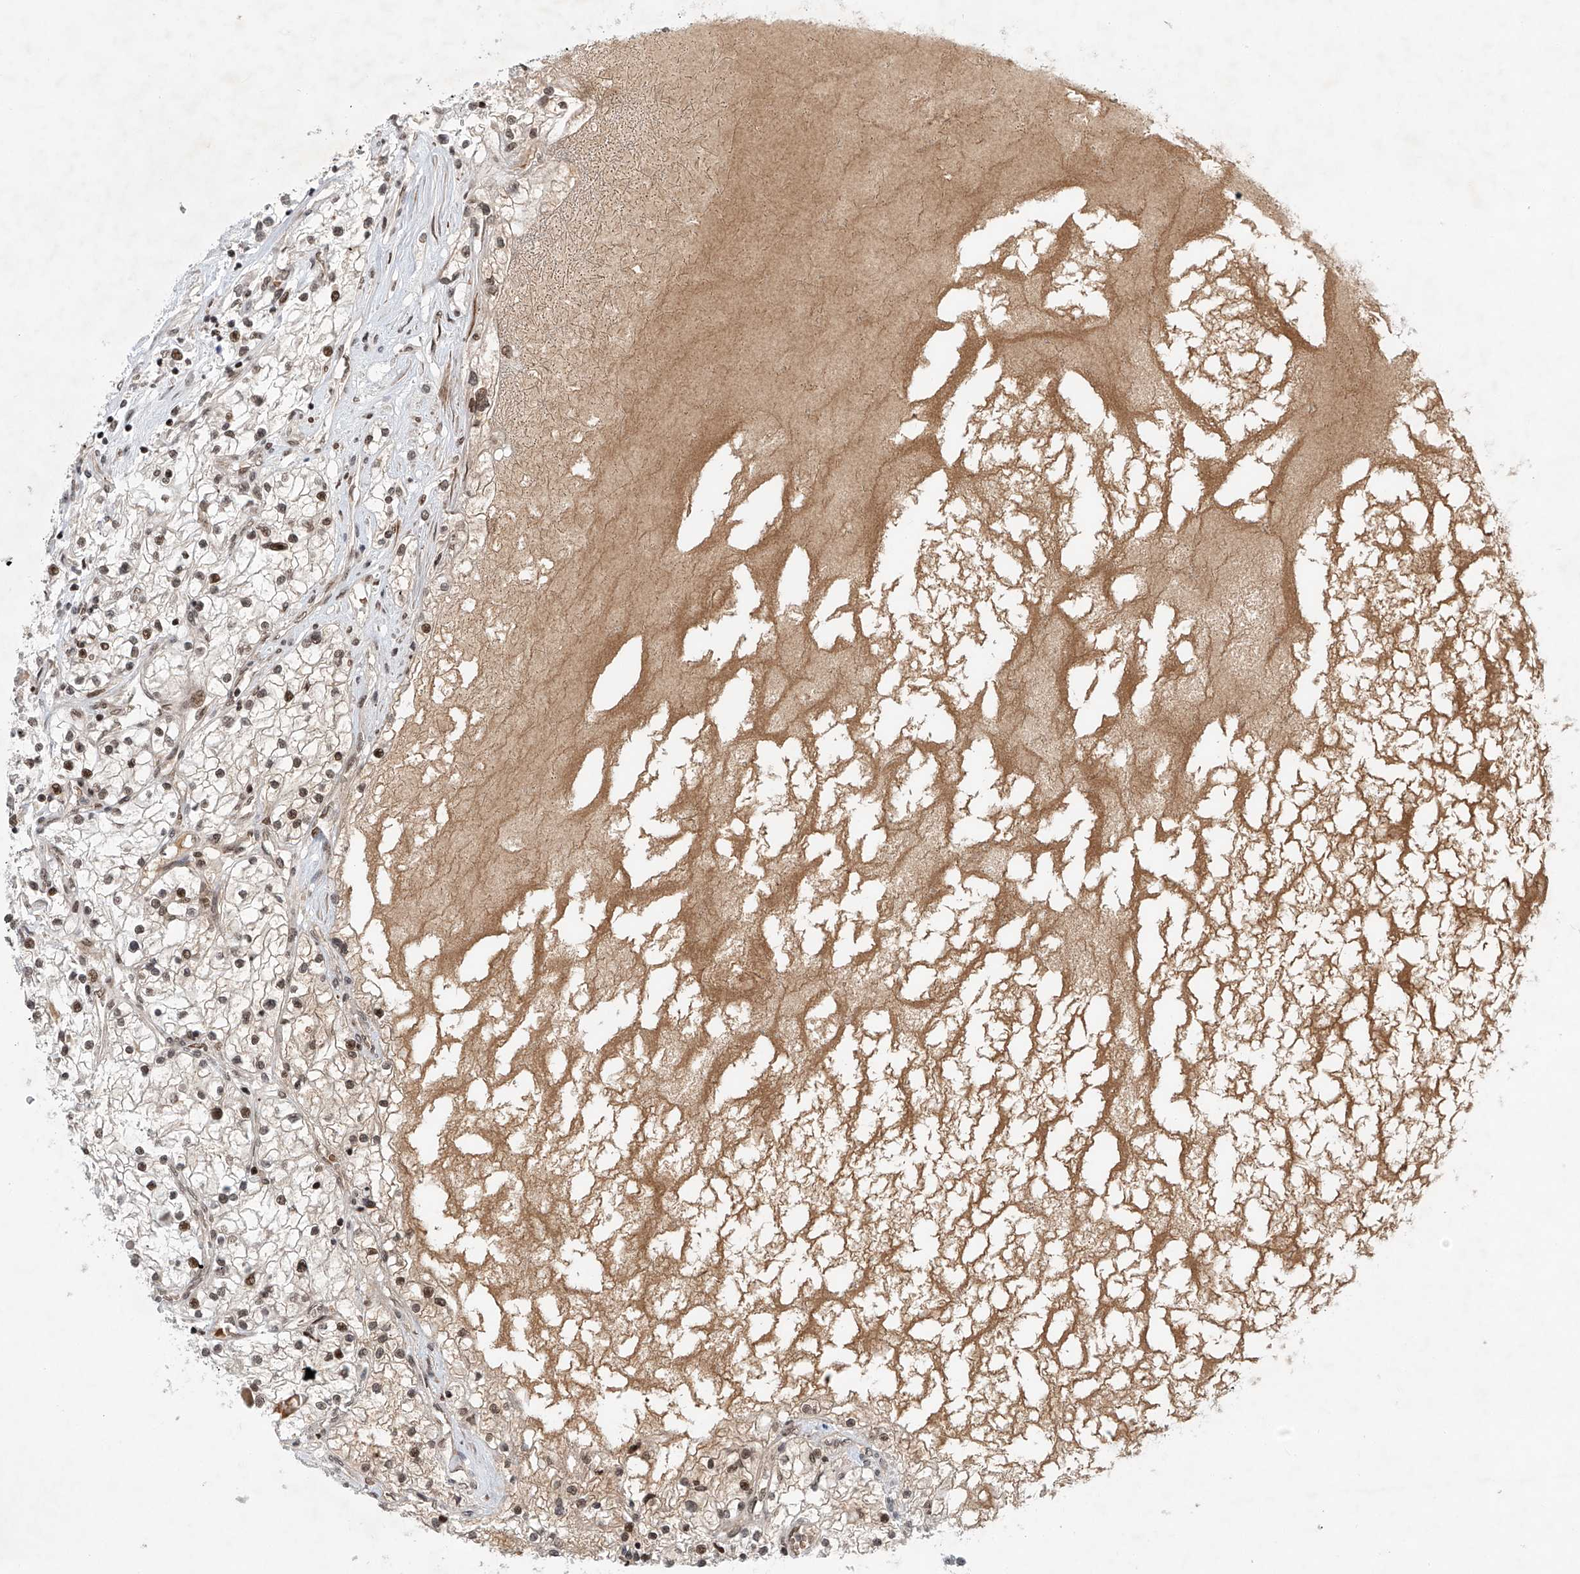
{"staining": {"intensity": "moderate", "quantity": ">75%", "location": "nuclear"}, "tissue": "renal cancer", "cell_type": "Tumor cells", "image_type": "cancer", "snomed": [{"axis": "morphology", "description": "Normal tissue, NOS"}, {"axis": "morphology", "description": "Adenocarcinoma, NOS"}, {"axis": "topography", "description": "Kidney"}], "caption": "IHC micrograph of human renal cancer stained for a protein (brown), which shows medium levels of moderate nuclear positivity in approximately >75% of tumor cells.", "gene": "ZNF470", "patient": {"sex": "male", "age": 68}}